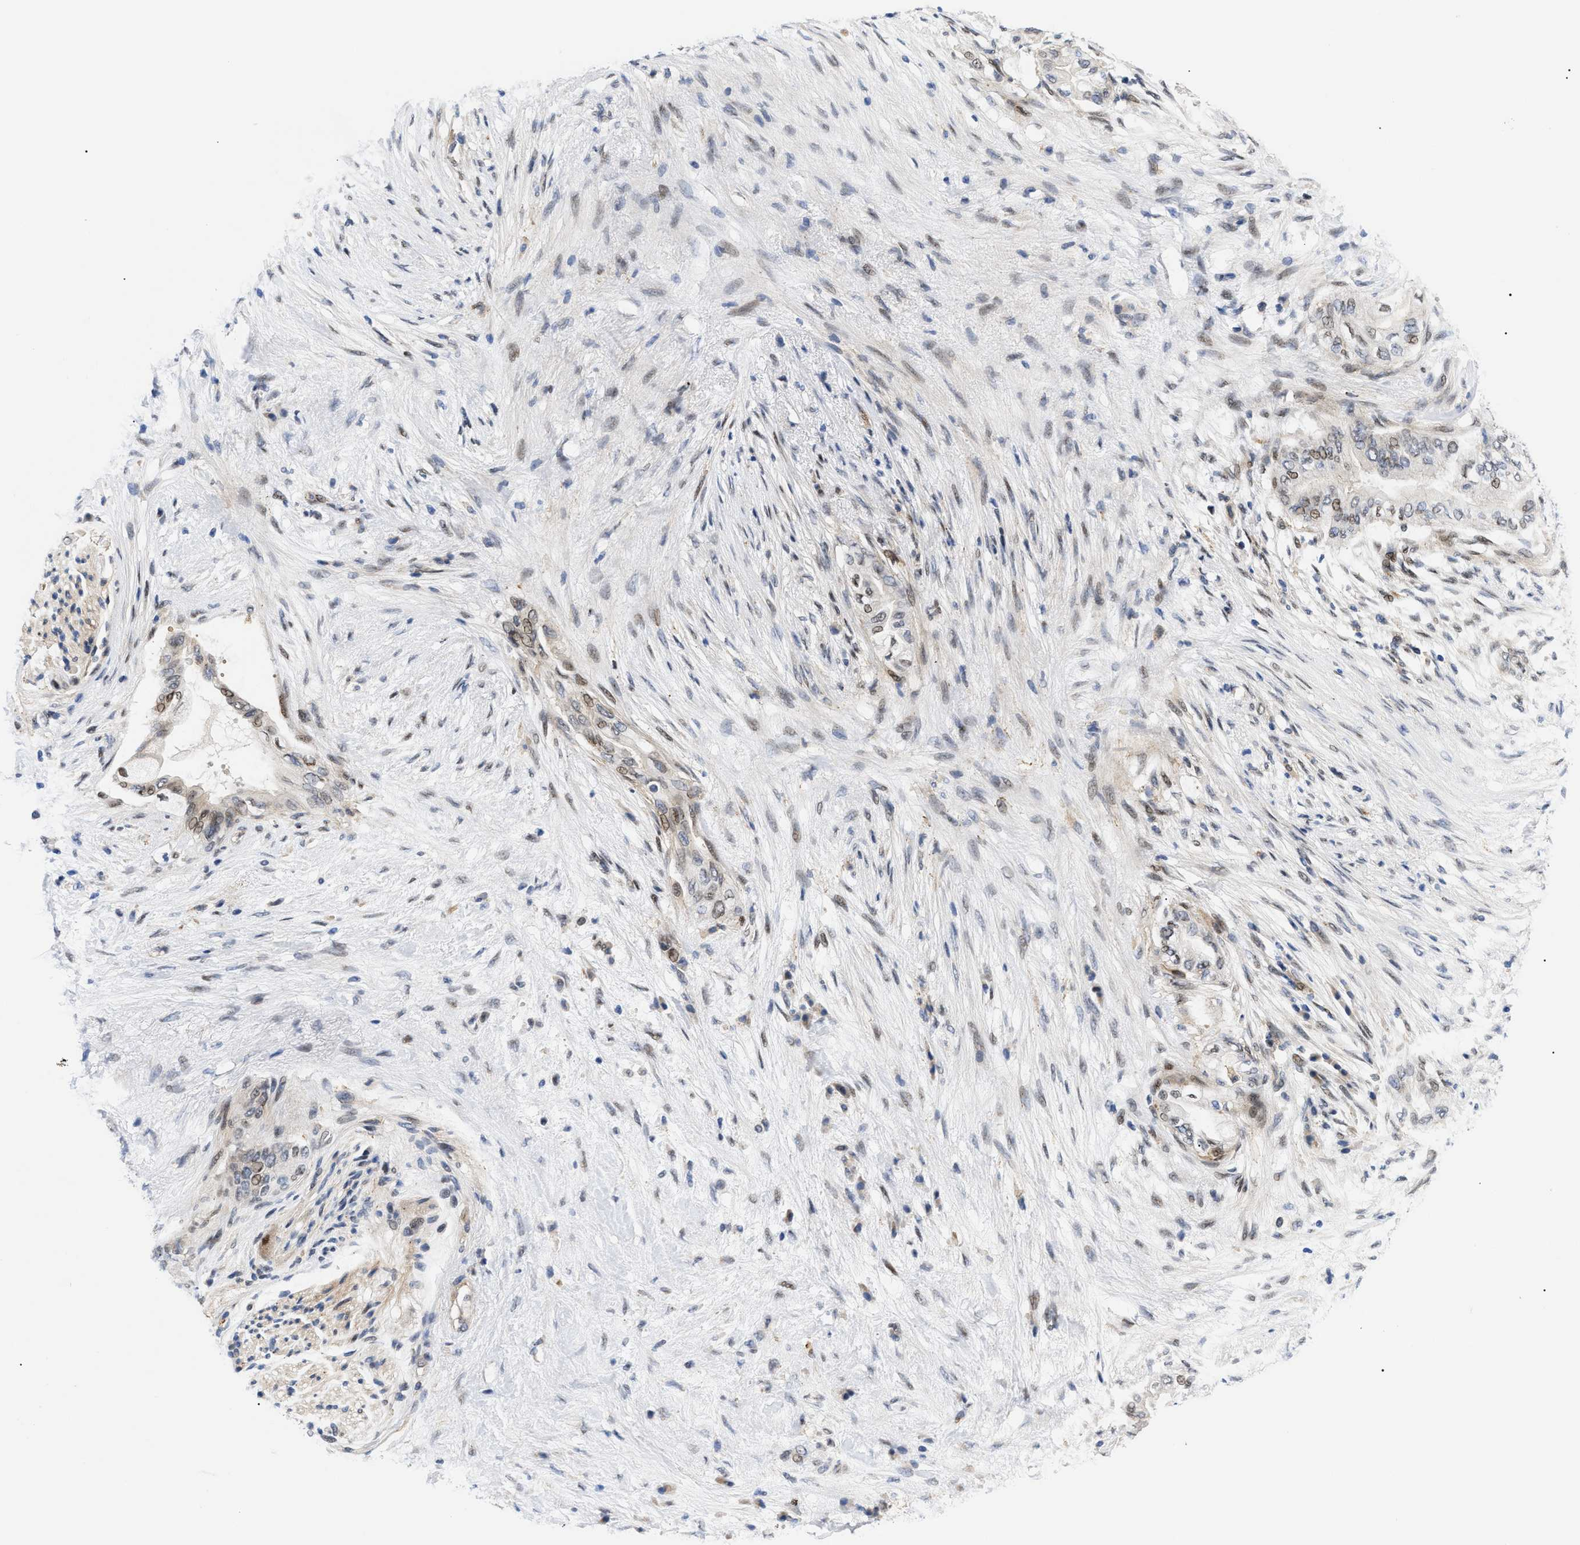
{"staining": {"intensity": "weak", "quantity": "<25%", "location": "nuclear"}, "tissue": "pancreatic cancer", "cell_type": "Tumor cells", "image_type": "cancer", "snomed": [{"axis": "morphology", "description": "Normal tissue, NOS"}, {"axis": "morphology", "description": "Adenocarcinoma, NOS"}, {"axis": "topography", "description": "Pancreas"}, {"axis": "topography", "description": "Duodenum"}], "caption": "This is a micrograph of immunohistochemistry (IHC) staining of adenocarcinoma (pancreatic), which shows no staining in tumor cells. (Brightfield microscopy of DAB (3,3'-diaminobenzidine) IHC at high magnification).", "gene": "SFXN5", "patient": {"sex": "female", "age": 60}}